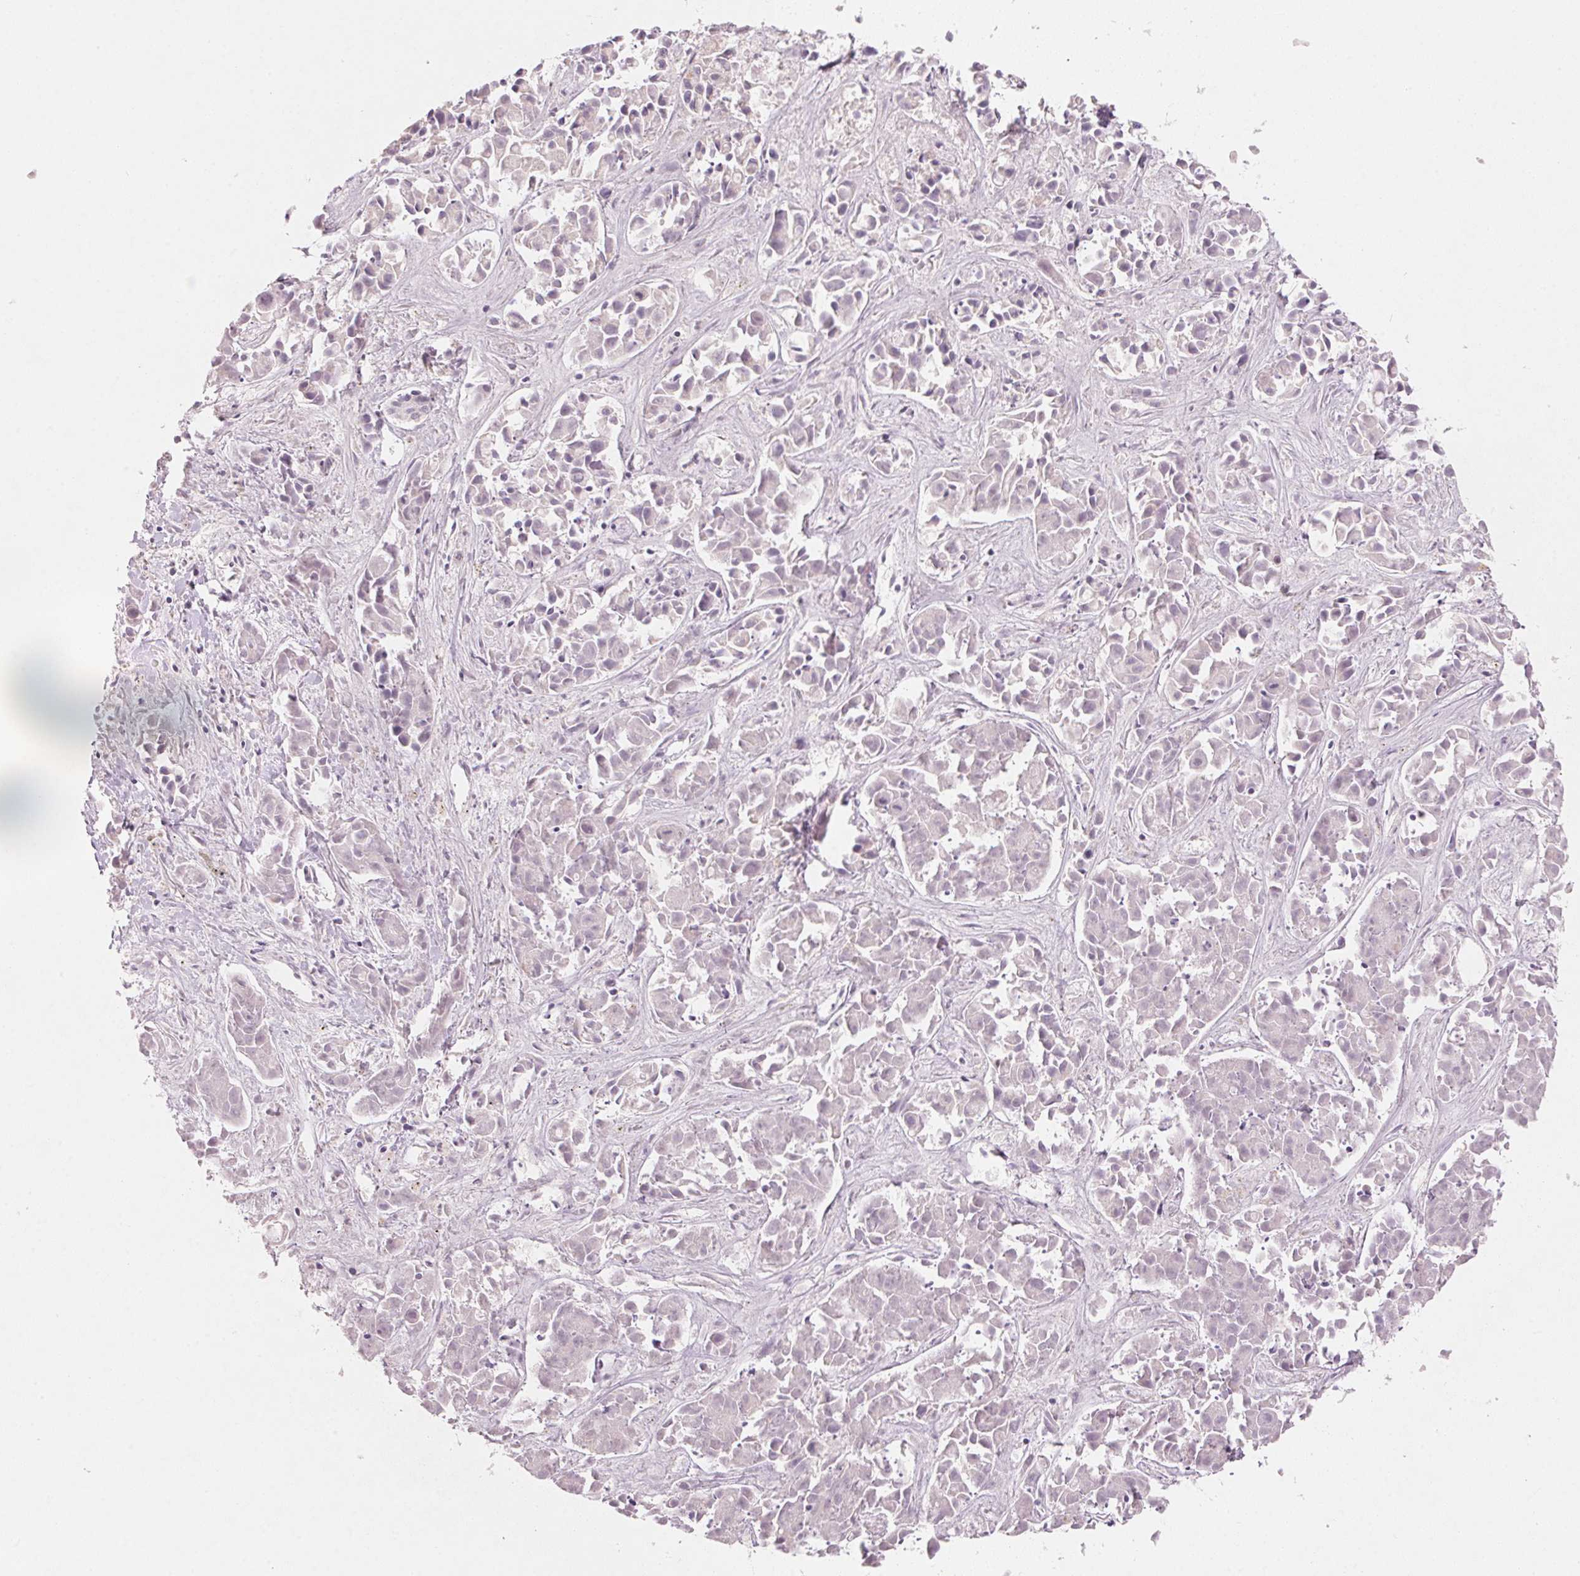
{"staining": {"intensity": "negative", "quantity": "none", "location": "none"}, "tissue": "liver cancer", "cell_type": "Tumor cells", "image_type": "cancer", "snomed": [{"axis": "morphology", "description": "Cholangiocarcinoma"}, {"axis": "topography", "description": "Liver"}], "caption": "Photomicrograph shows no protein positivity in tumor cells of cholangiocarcinoma (liver) tissue.", "gene": "DRAM2", "patient": {"sex": "female", "age": 81}}